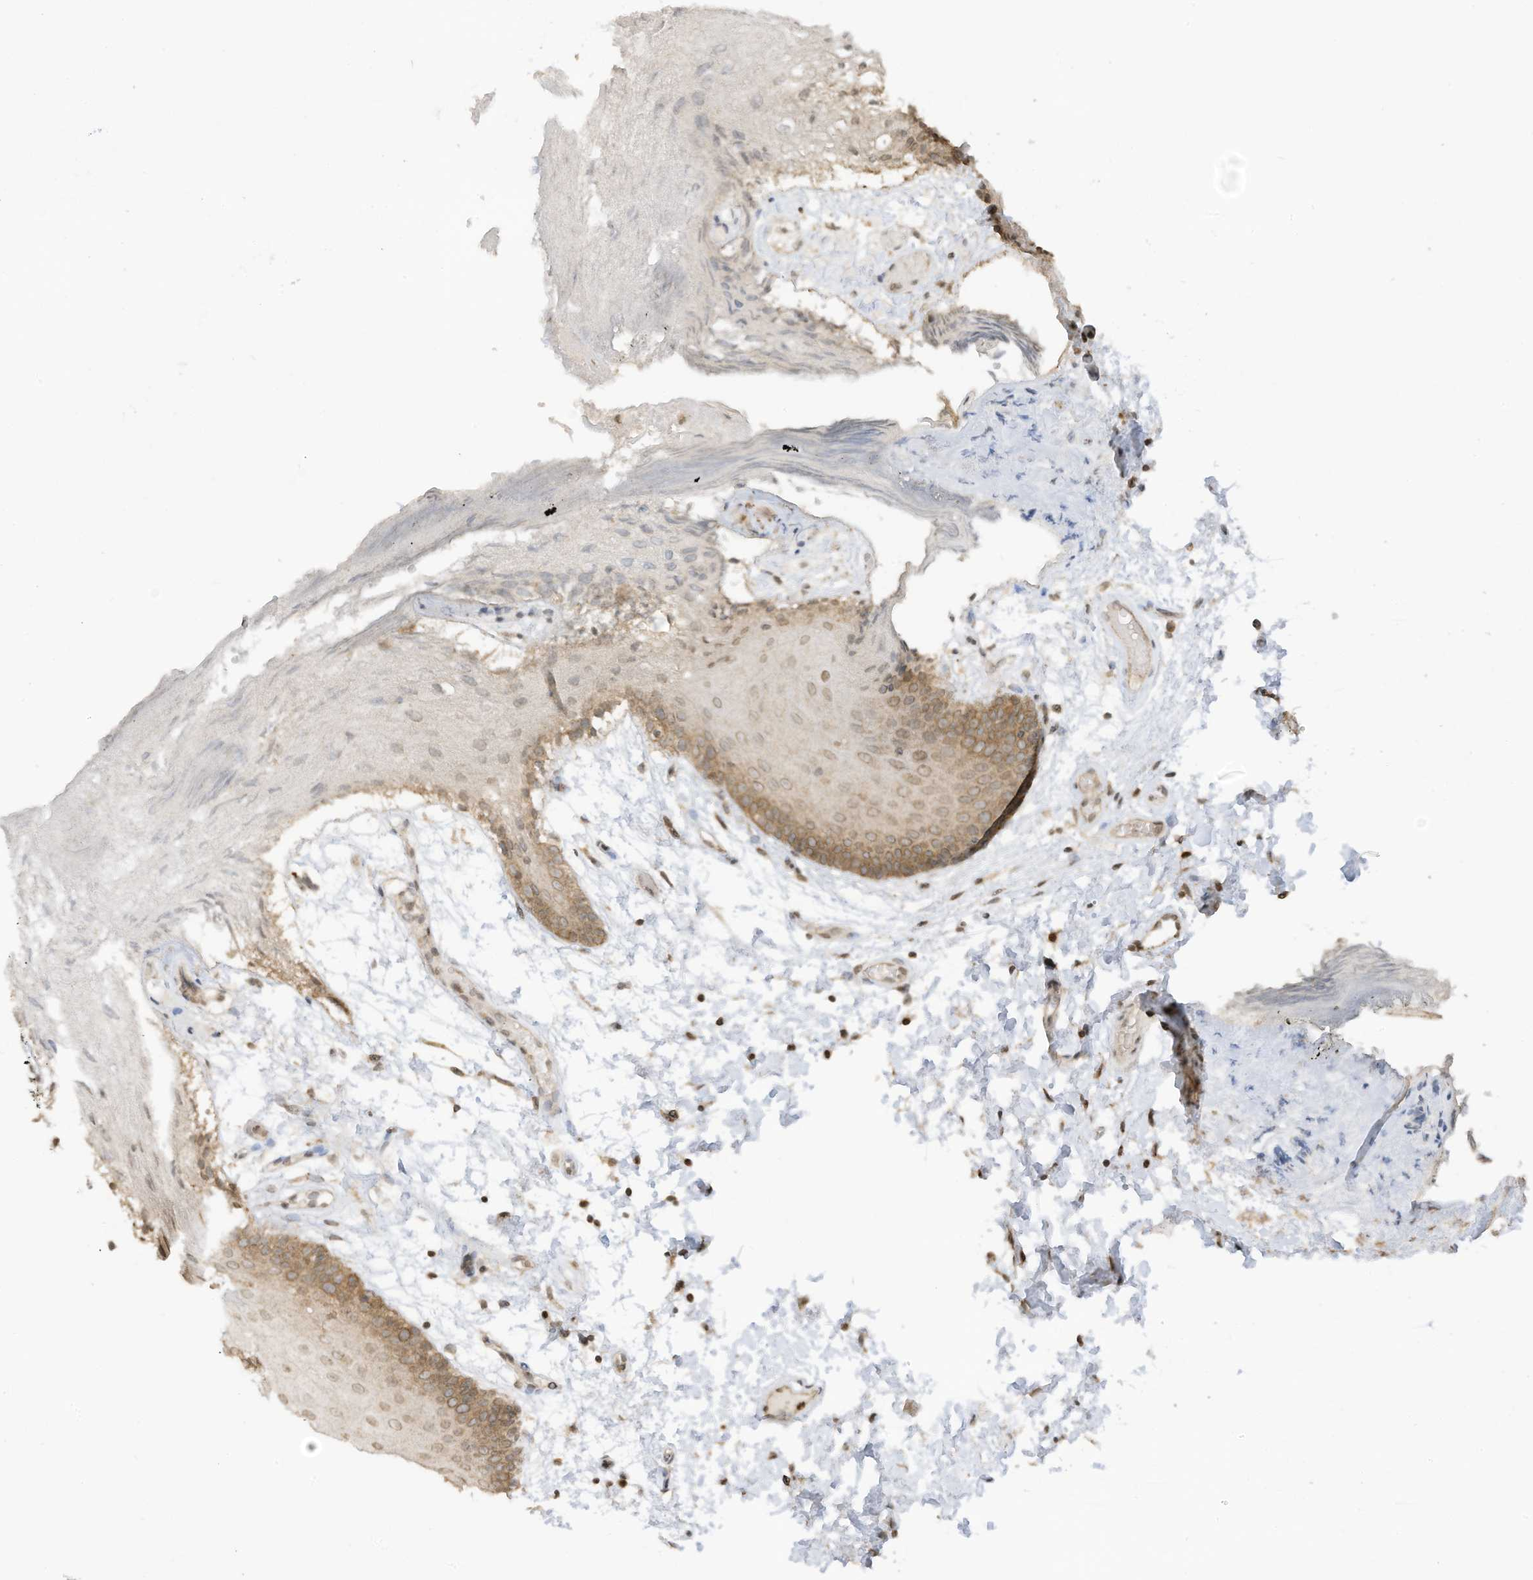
{"staining": {"intensity": "moderate", "quantity": "<25%", "location": "cytoplasmic/membranous,nuclear"}, "tissue": "oral mucosa", "cell_type": "Squamous epithelial cells", "image_type": "normal", "snomed": [{"axis": "morphology", "description": "Normal tissue, NOS"}, {"axis": "topography", "description": "Skeletal muscle"}, {"axis": "topography", "description": "Oral tissue"}, {"axis": "topography", "description": "Salivary gland"}, {"axis": "topography", "description": "Peripheral nerve tissue"}], "caption": "A high-resolution photomicrograph shows IHC staining of unremarkable oral mucosa, which shows moderate cytoplasmic/membranous,nuclear staining in approximately <25% of squamous epithelial cells. The staining was performed using DAB, with brown indicating positive protein expression. Nuclei are stained blue with hematoxylin.", "gene": "KPNB1", "patient": {"sex": "male", "age": 54}}